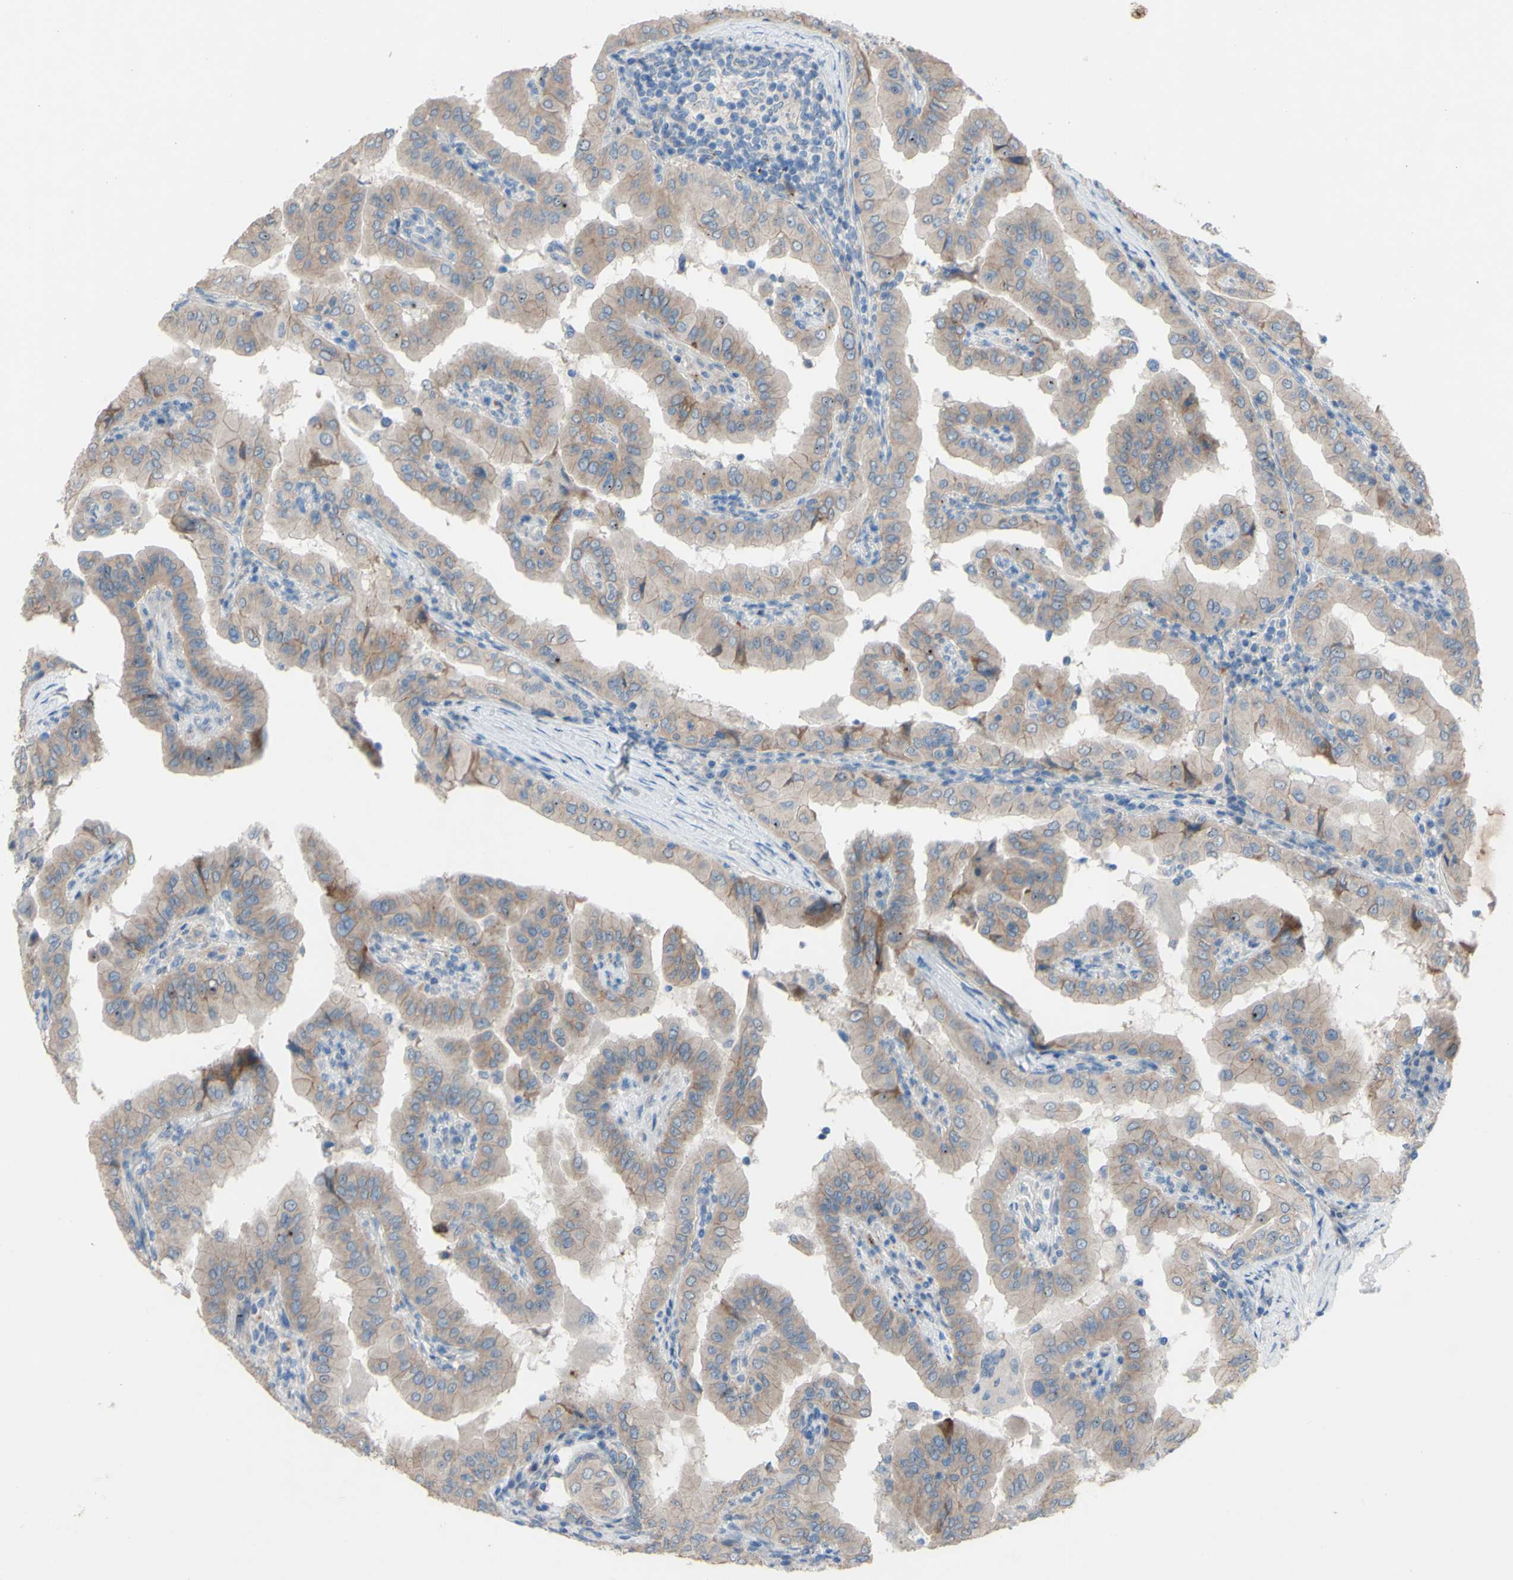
{"staining": {"intensity": "weak", "quantity": ">75%", "location": "cytoplasmic/membranous"}, "tissue": "thyroid cancer", "cell_type": "Tumor cells", "image_type": "cancer", "snomed": [{"axis": "morphology", "description": "Papillary adenocarcinoma, NOS"}, {"axis": "topography", "description": "Thyroid gland"}], "caption": "Thyroid cancer was stained to show a protein in brown. There is low levels of weak cytoplasmic/membranous positivity in about >75% of tumor cells.", "gene": "CDCP1", "patient": {"sex": "male", "age": 33}}